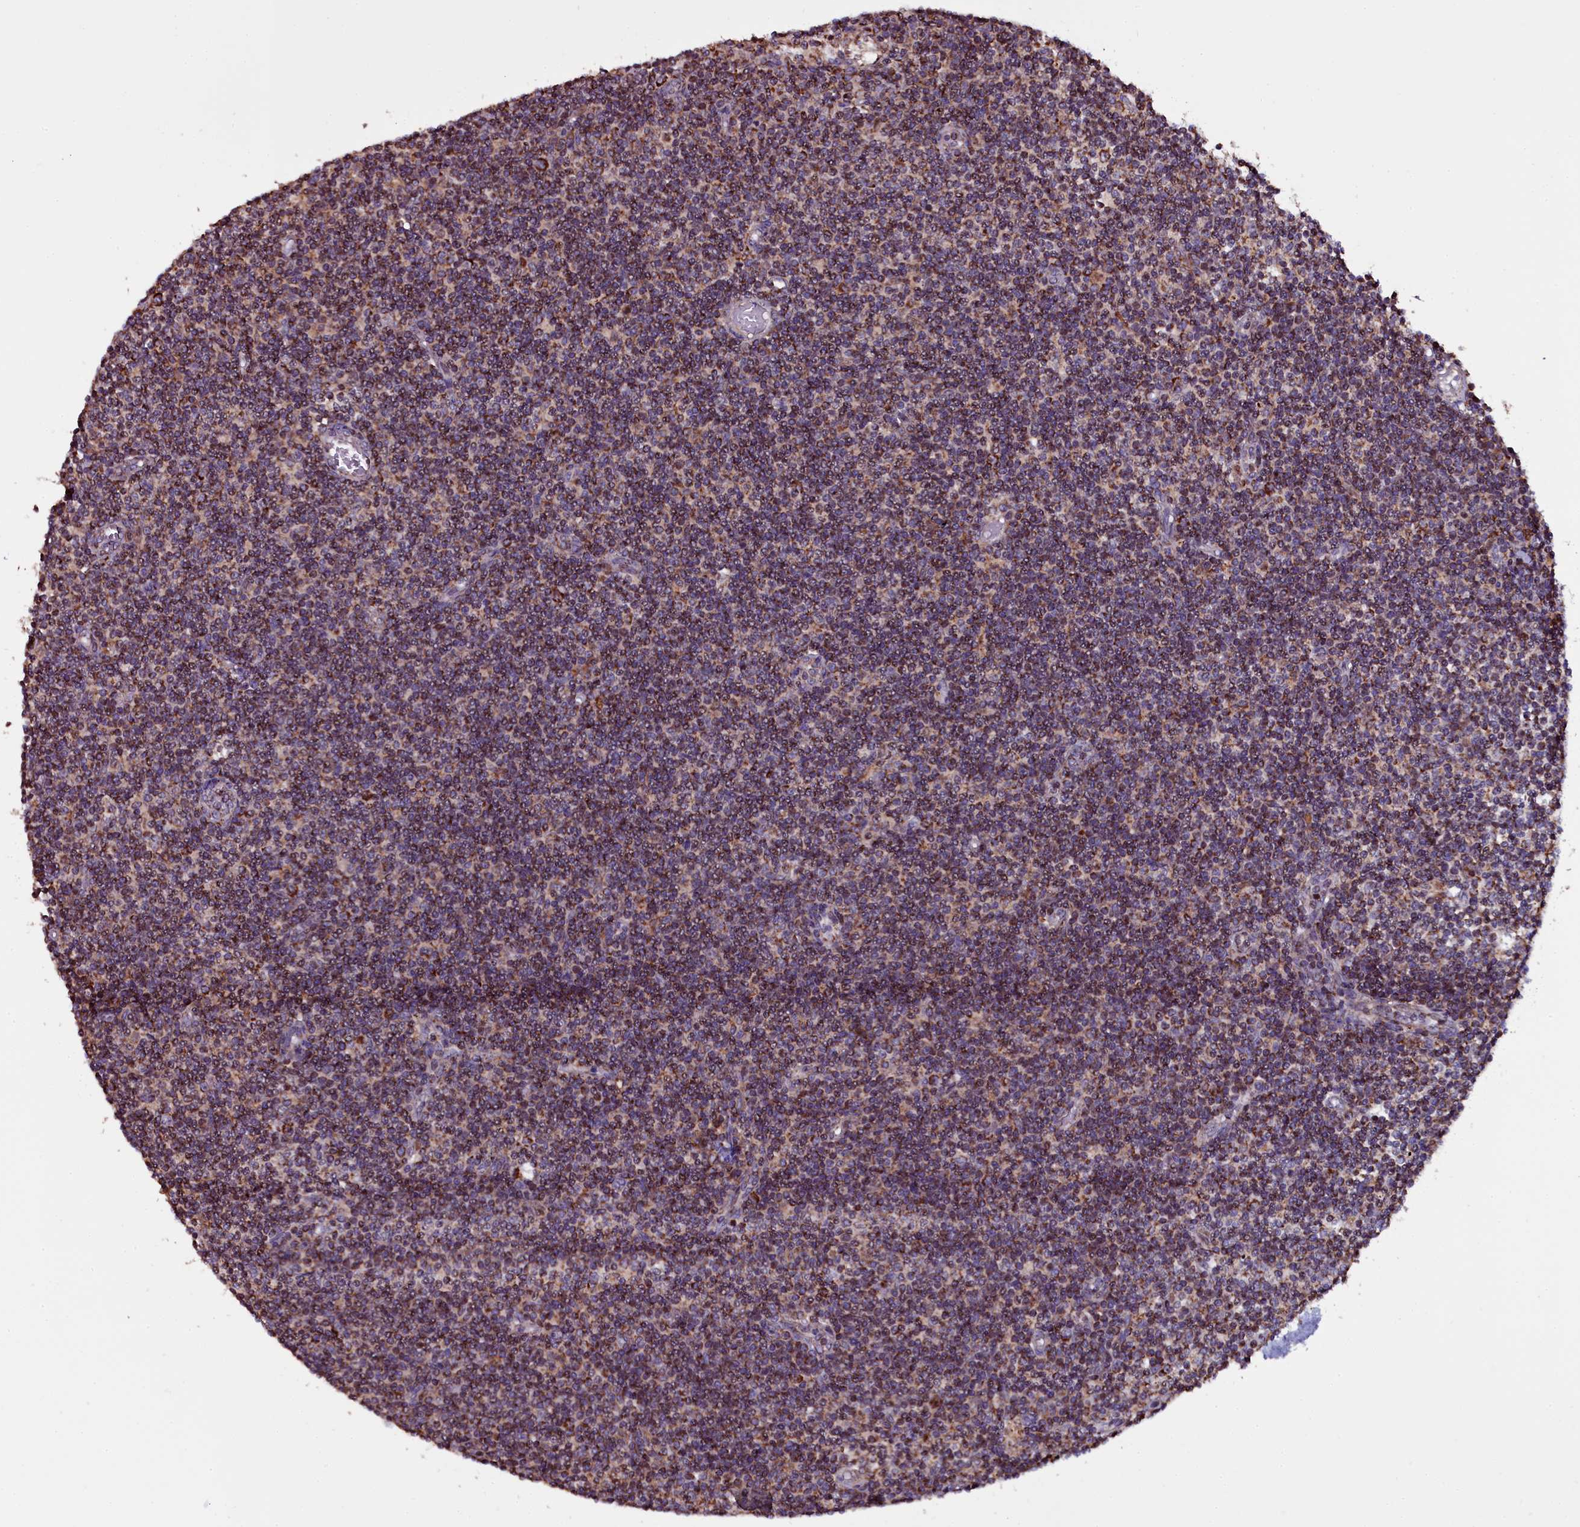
{"staining": {"intensity": "moderate", "quantity": "<25%", "location": "cytoplasmic/membranous"}, "tissue": "lymph node", "cell_type": "Germinal center cells", "image_type": "normal", "snomed": [{"axis": "morphology", "description": "Normal tissue, NOS"}, {"axis": "topography", "description": "Lymph node"}], "caption": "This is a micrograph of IHC staining of normal lymph node, which shows moderate positivity in the cytoplasmic/membranous of germinal center cells.", "gene": "NAA80", "patient": {"sex": "female", "age": 55}}